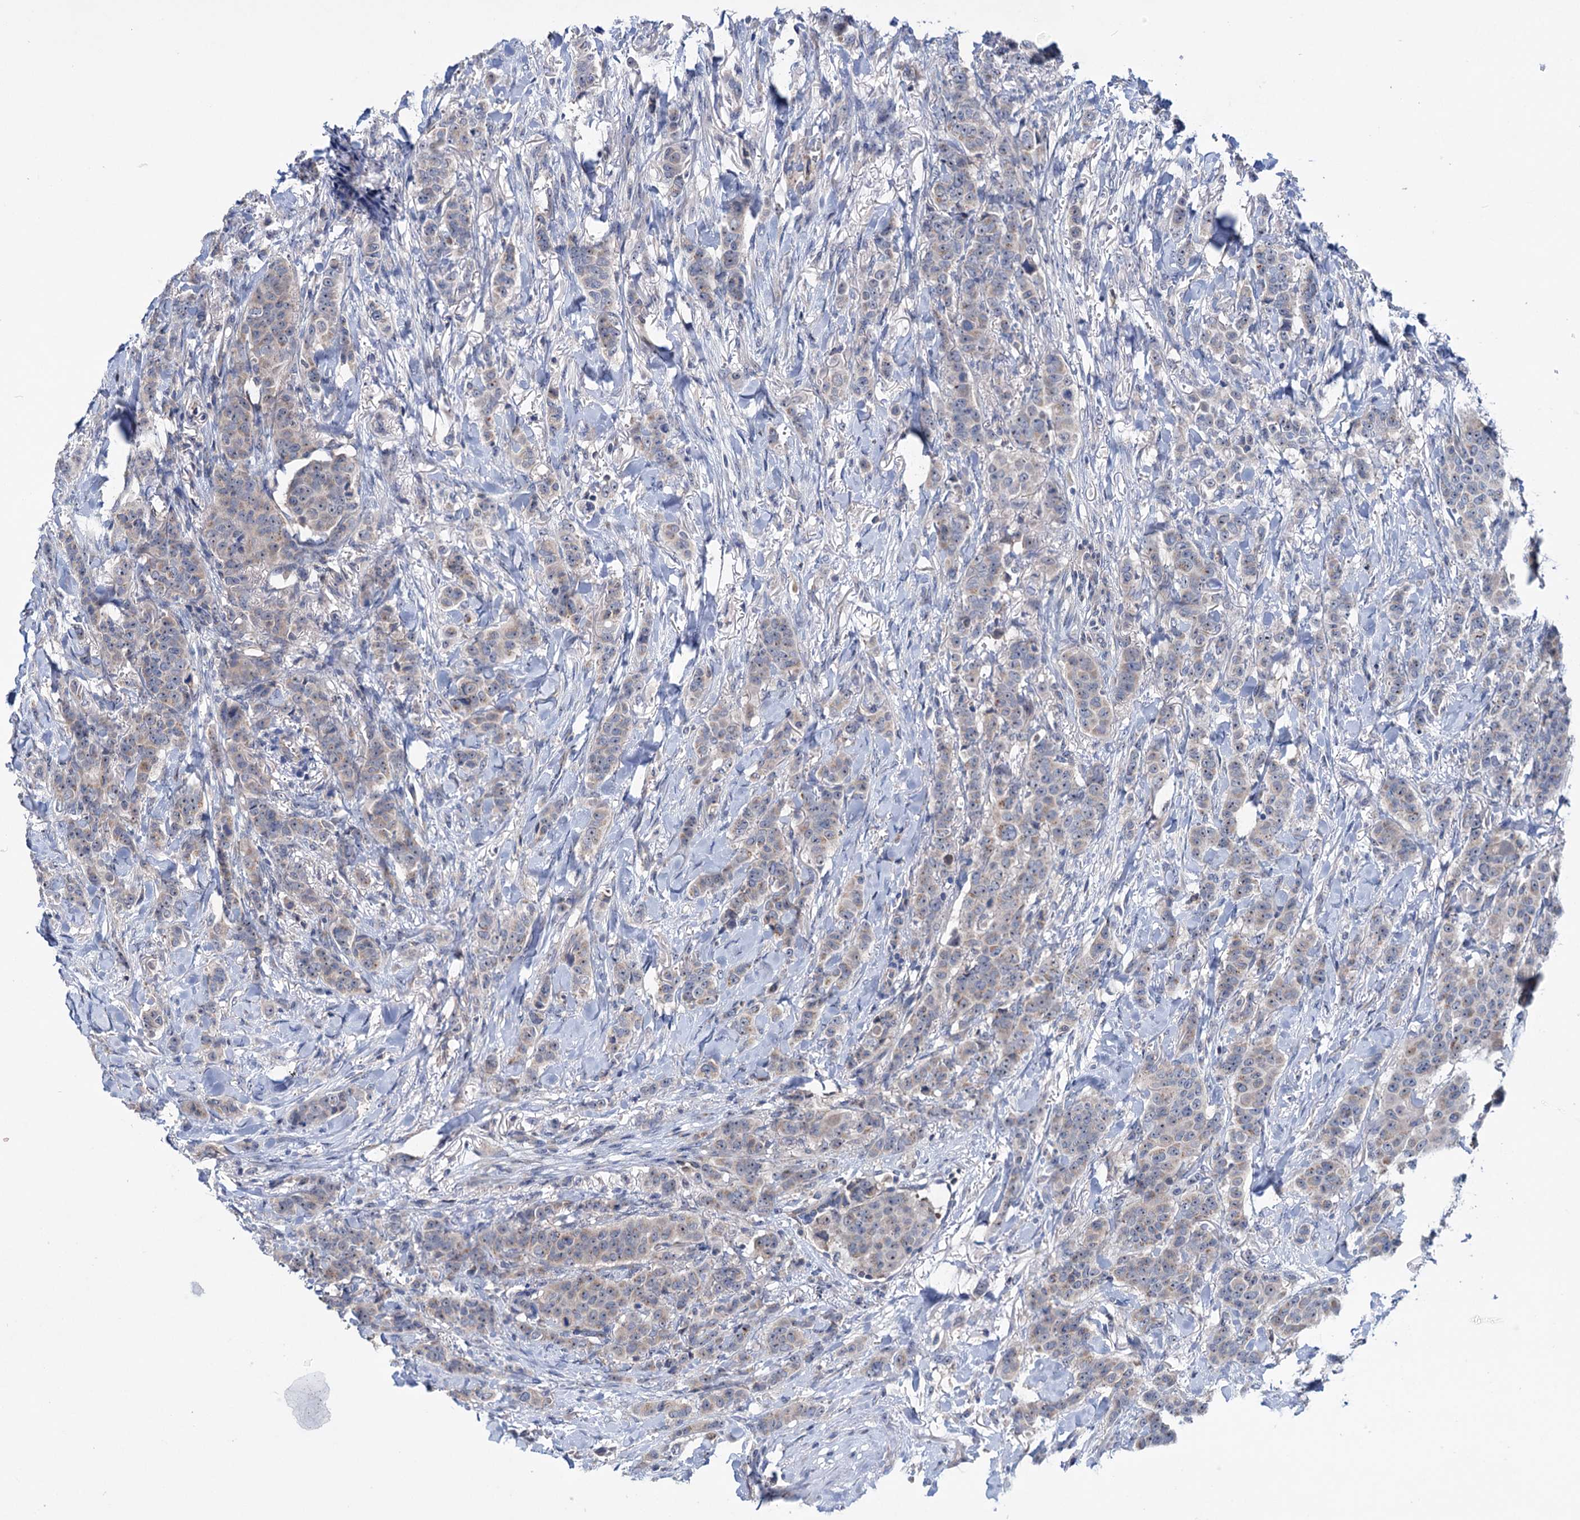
{"staining": {"intensity": "weak", "quantity": "<25%", "location": "cytoplasmic/membranous"}, "tissue": "breast cancer", "cell_type": "Tumor cells", "image_type": "cancer", "snomed": [{"axis": "morphology", "description": "Duct carcinoma"}, {"axis": "topography", "description": "Breast"}], "caption": "IHC image of neoplastic tissue: breast cancer (infiltrating ductal carcinoma) stained with DAB shows no significant protein staining in tumor cells. (Stains: DAB (3,3'-diaminobenzidine) immunohistochemistry (IHC) with hematoxylin counter stain, Microscopy: brightfield microscopy at high magnification).", "gene": "HTR3B", "patient": {"sex": "female", "age": 40}}